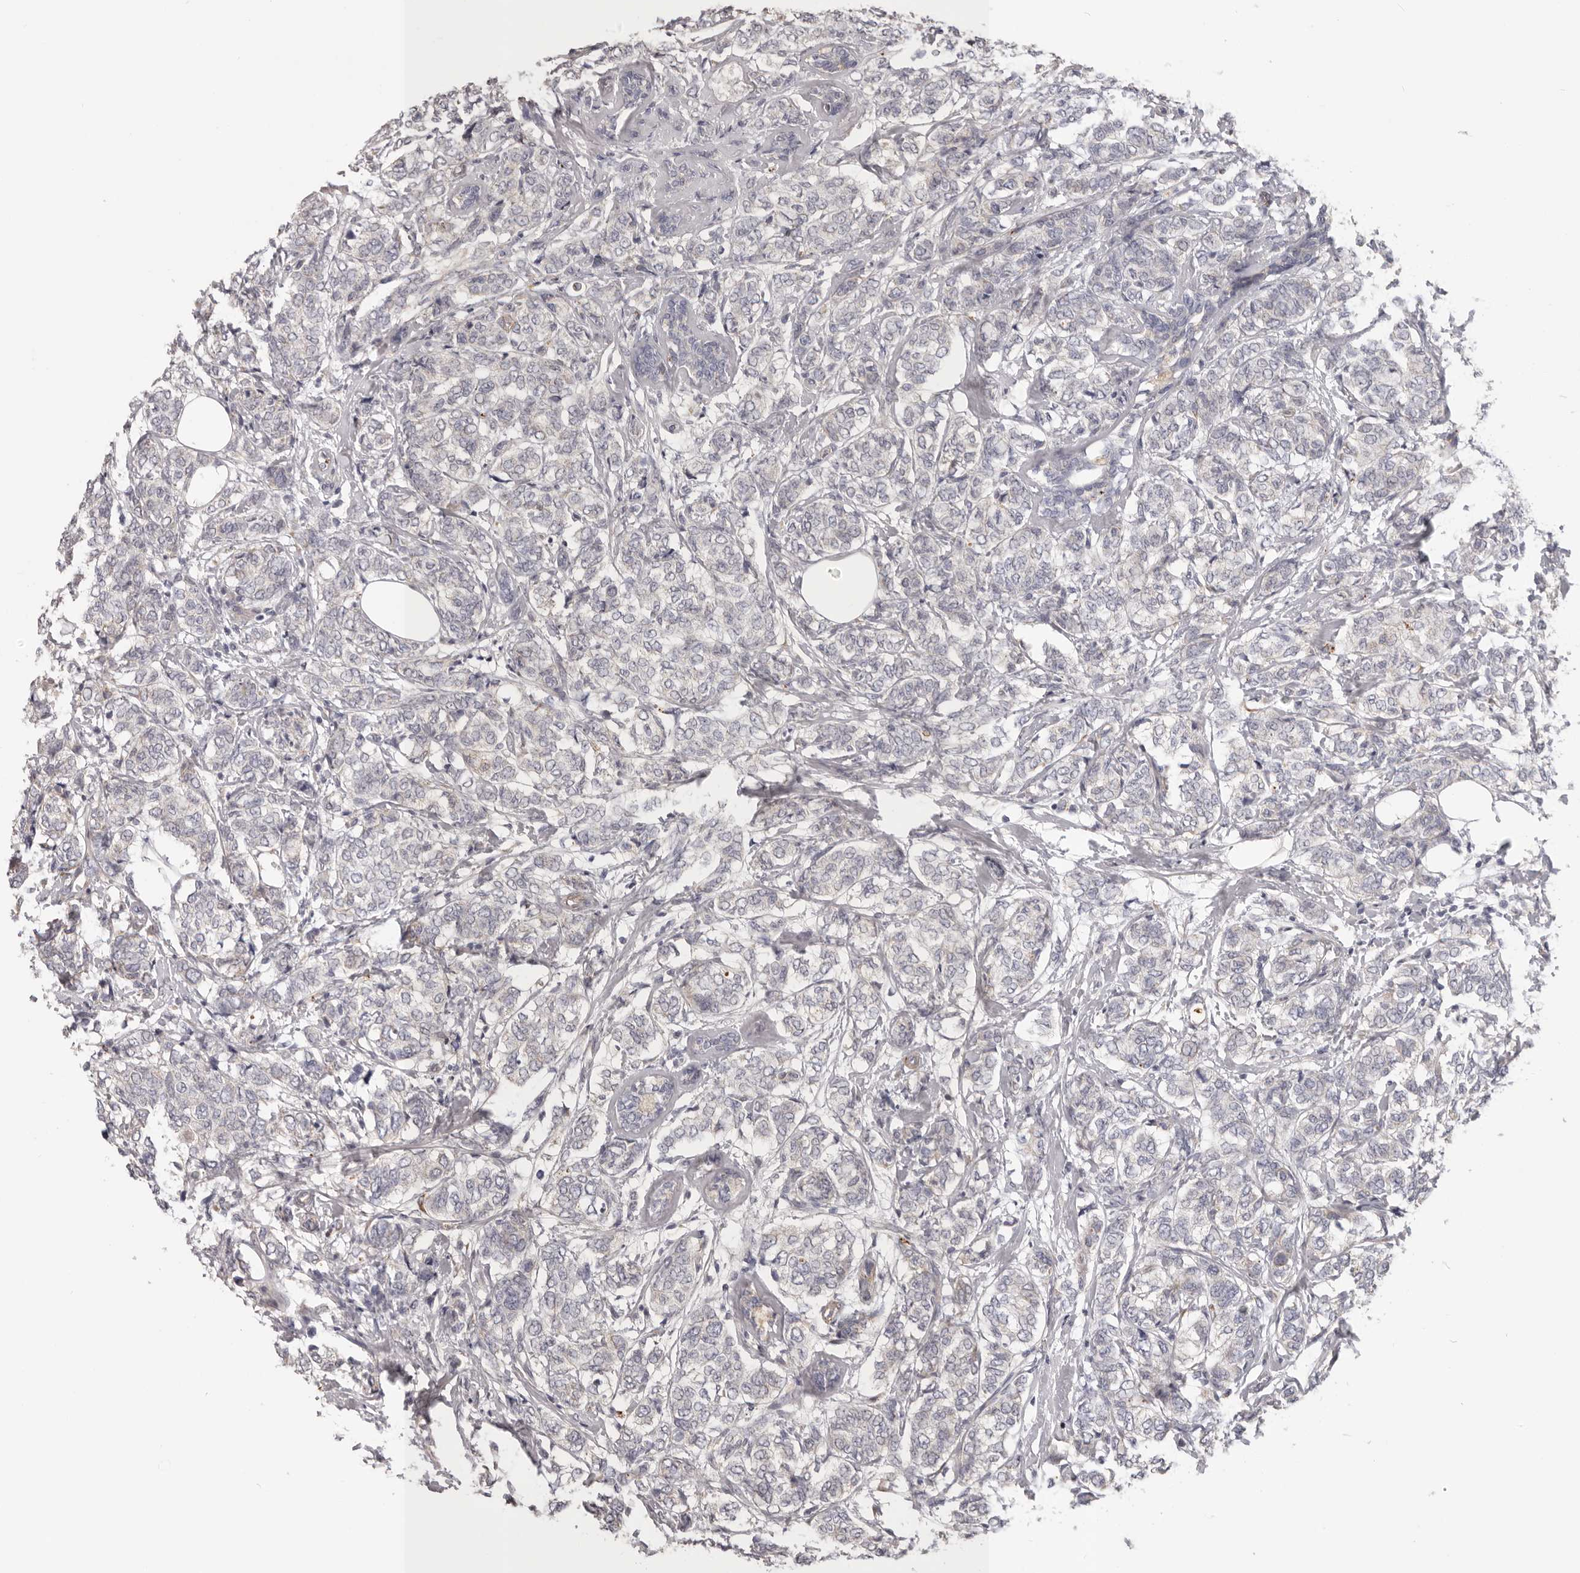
{"staining": {"intensity": "negative", "quantity": "none", "location": "none"}, "tissue": "breast cancer", "cell_type": "Tumor cells", "image_type": "cancer", "snomed": [{"axis": "morphology", "description": "Lobular carcinoma"}, {"axis": "topography", "description": "Breast"}], "caption": "This is a histopathology image of immunohistochemistry (IHC) staining of breast lobular carcinoma, which shows no positivity in tumor cells.", "gene": "MRPS10", "patient": {"sex": "female", "age": 60}}